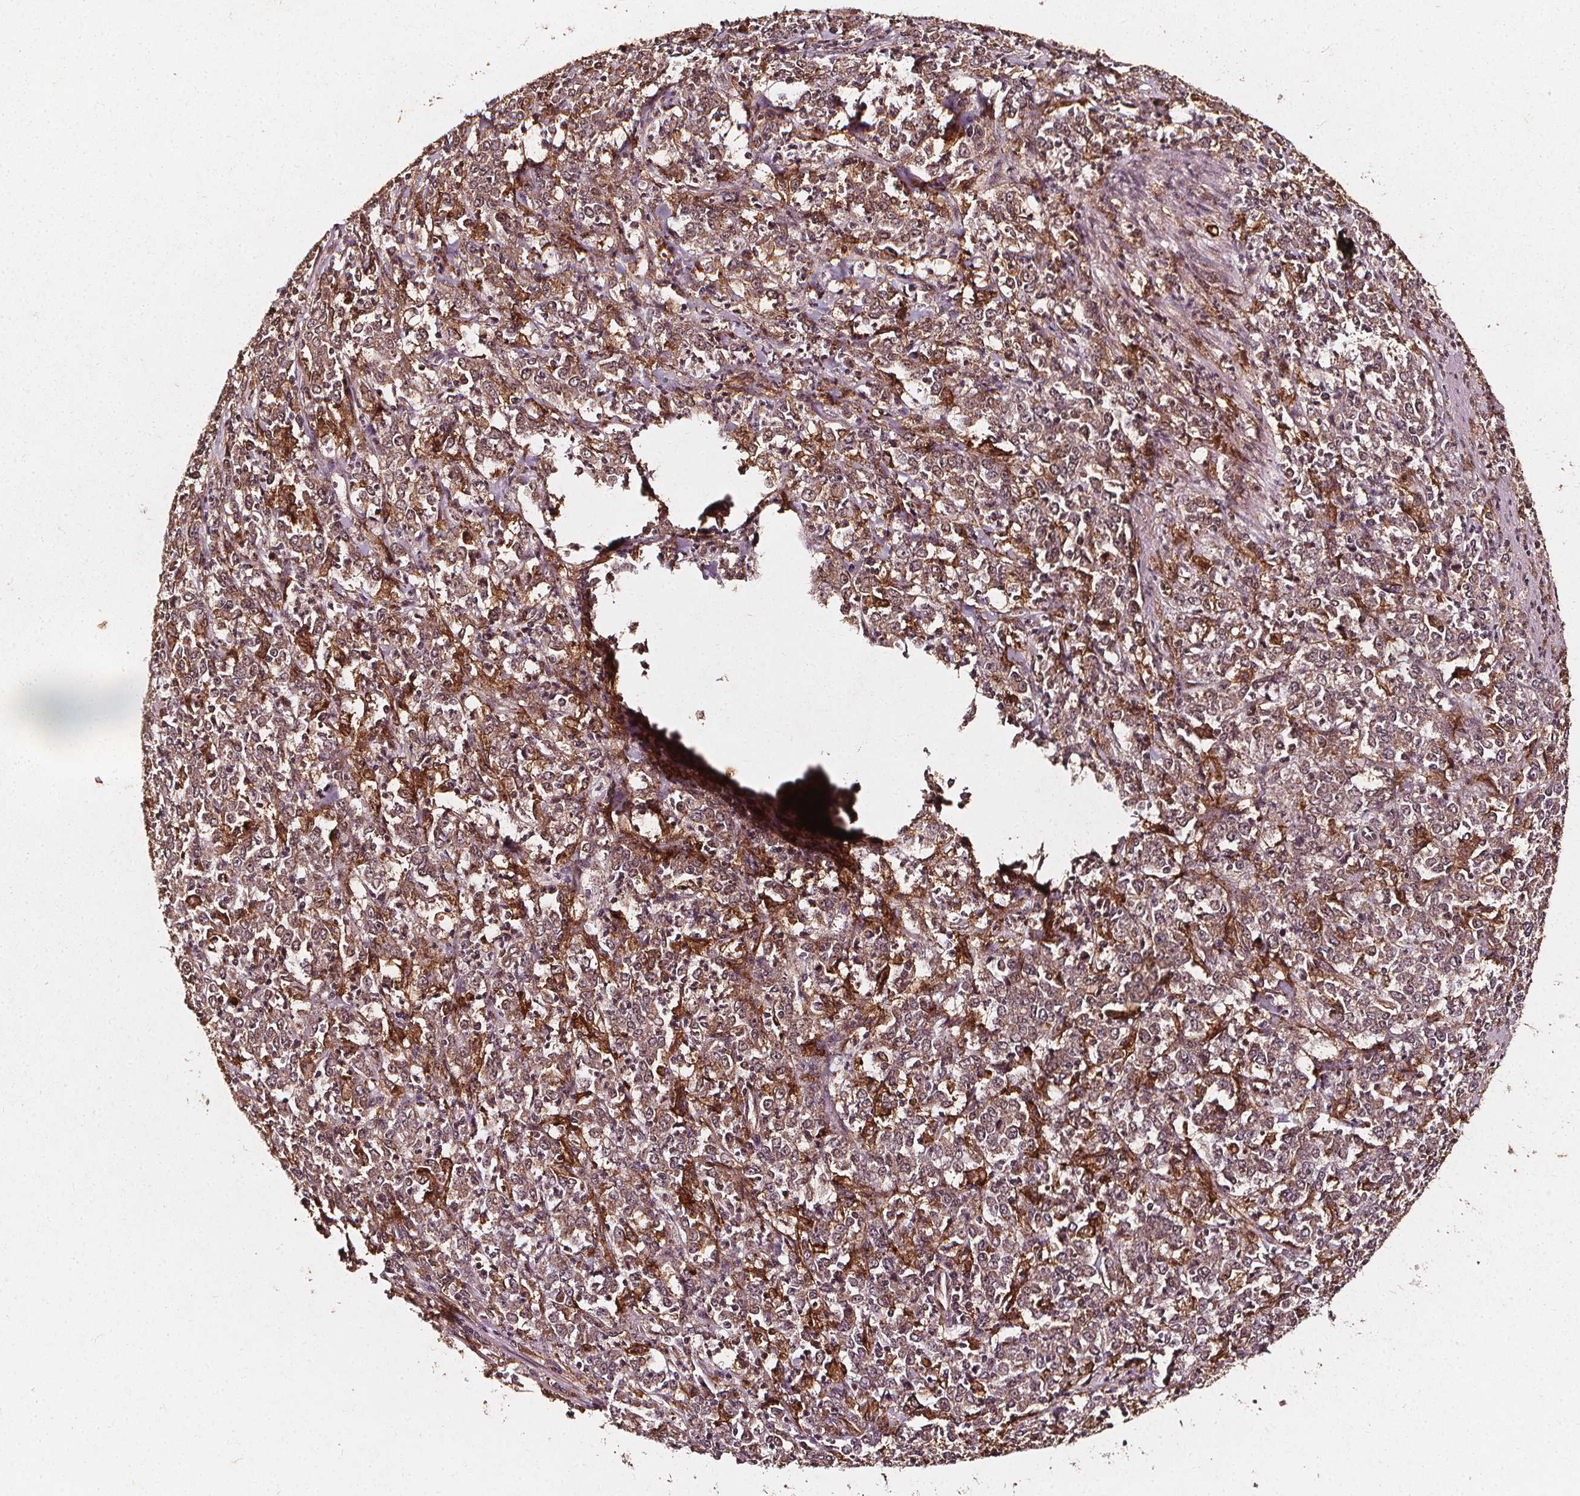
{"staining": {"intensity": "weak", "quantity": "25%-75%", "location": "cytoplasmic/membranous"}, "tissue": "stomach cancer", "cell_type": "Tumor cells", "image_type": "cancer", "snomed": [{"axis": "morphology", "description": "Adenocarcinoma, NOS"}, {"axis": "topography", "description": "Stomach, lower"}], "caption": "High-power microscopy captured an immunohistochemistry micrograph of stomach cancer (adenocarcinoma), revealing weak cytoplasmic/membranous positivity in approximately 25%-75% of tumor cells. The staining is performed using DAB brown chromogen to label protein expression. The nuclei are counter-stained blue using hematoxylin.", "gene": "ABCA1", "patient": {"sex": "female", "age": 71}}